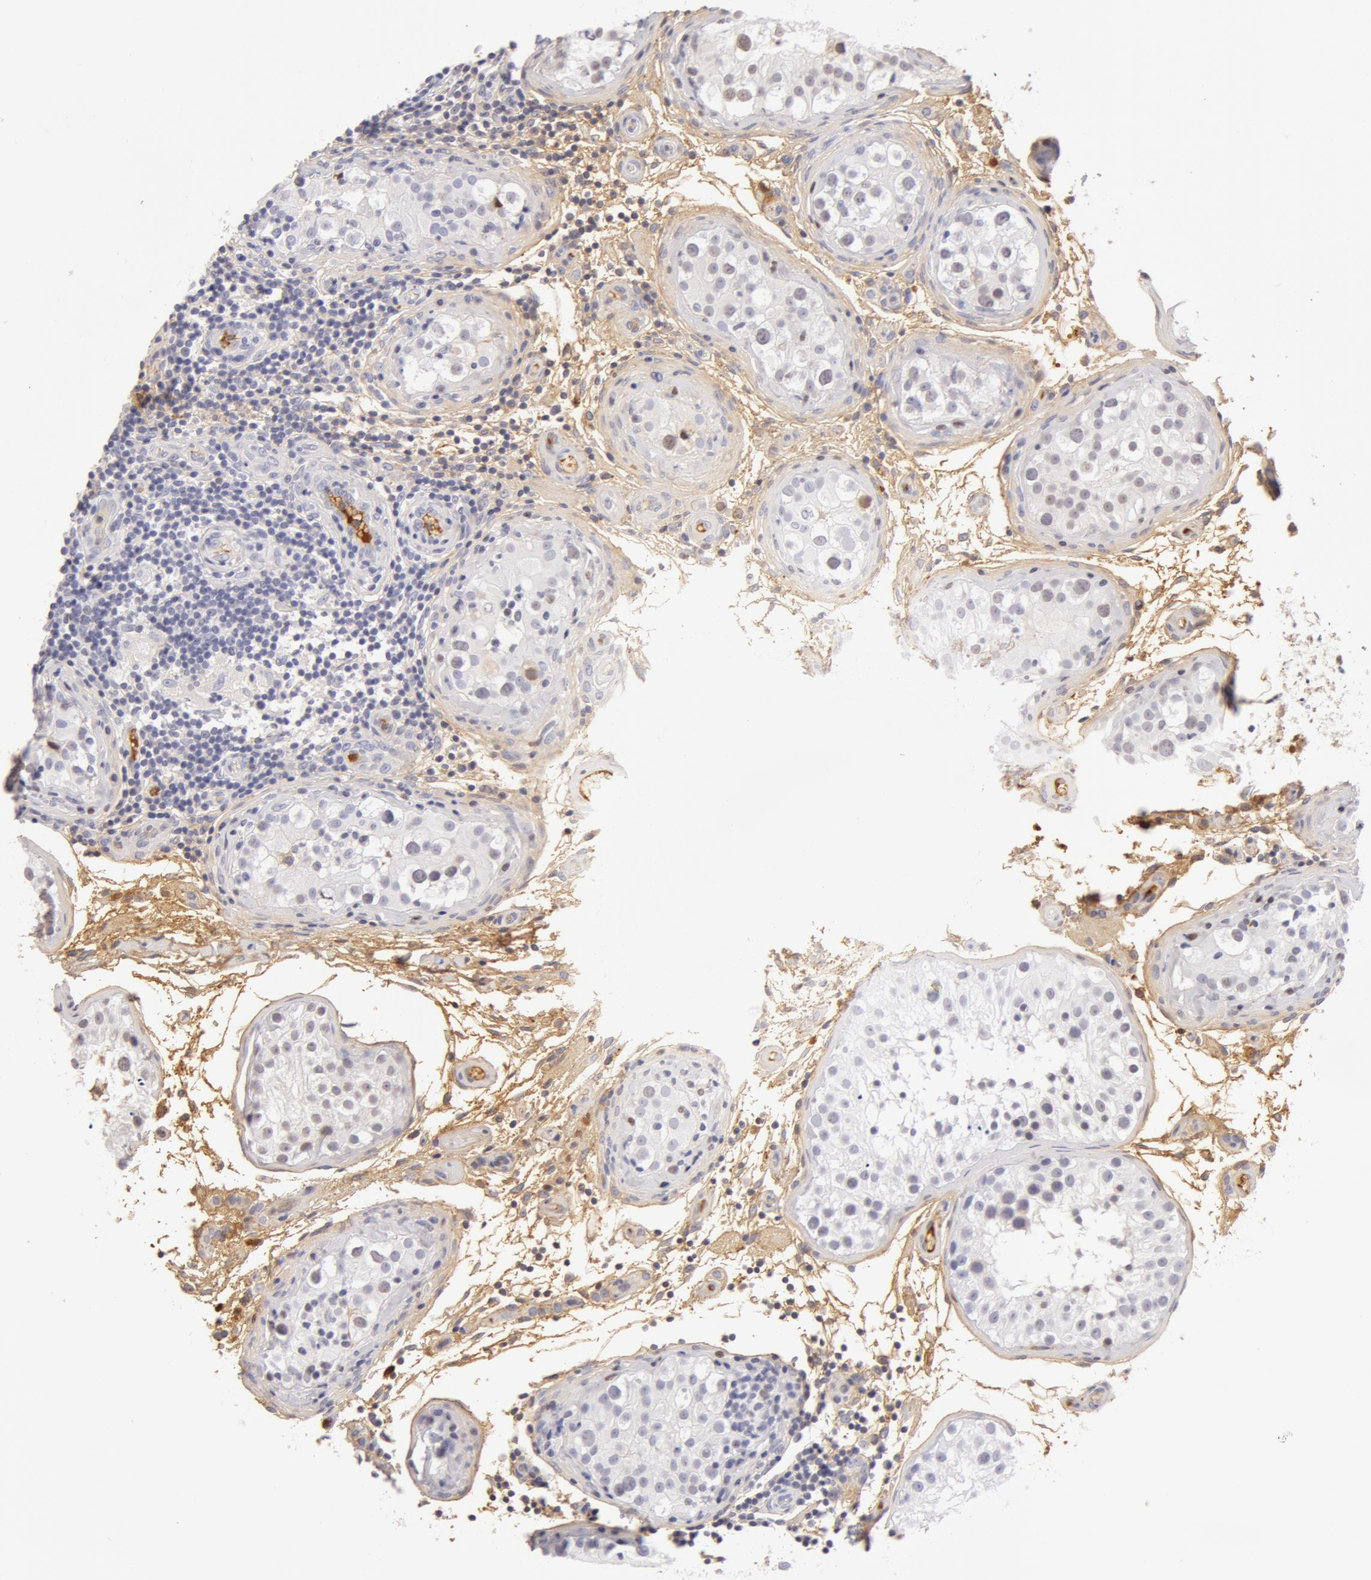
{"staining": {"intensity": "weak", "quantity": "<25%", "location": "nuclear"}, "tissue": "testis", "cell_type": "Cells in seminiferous ducts", "image_type": "normal", "snomed": [{"axis": "morphology", "description": "Normal tissue, NOS"}, {"axis": "topography", "description": "Testis"}], "caption": "The micrograph exhibits no staining of cells in seminiferous ducts in normal testis.", "gene": "AHSG", "patient": {"sex": "male", "age": 24}}